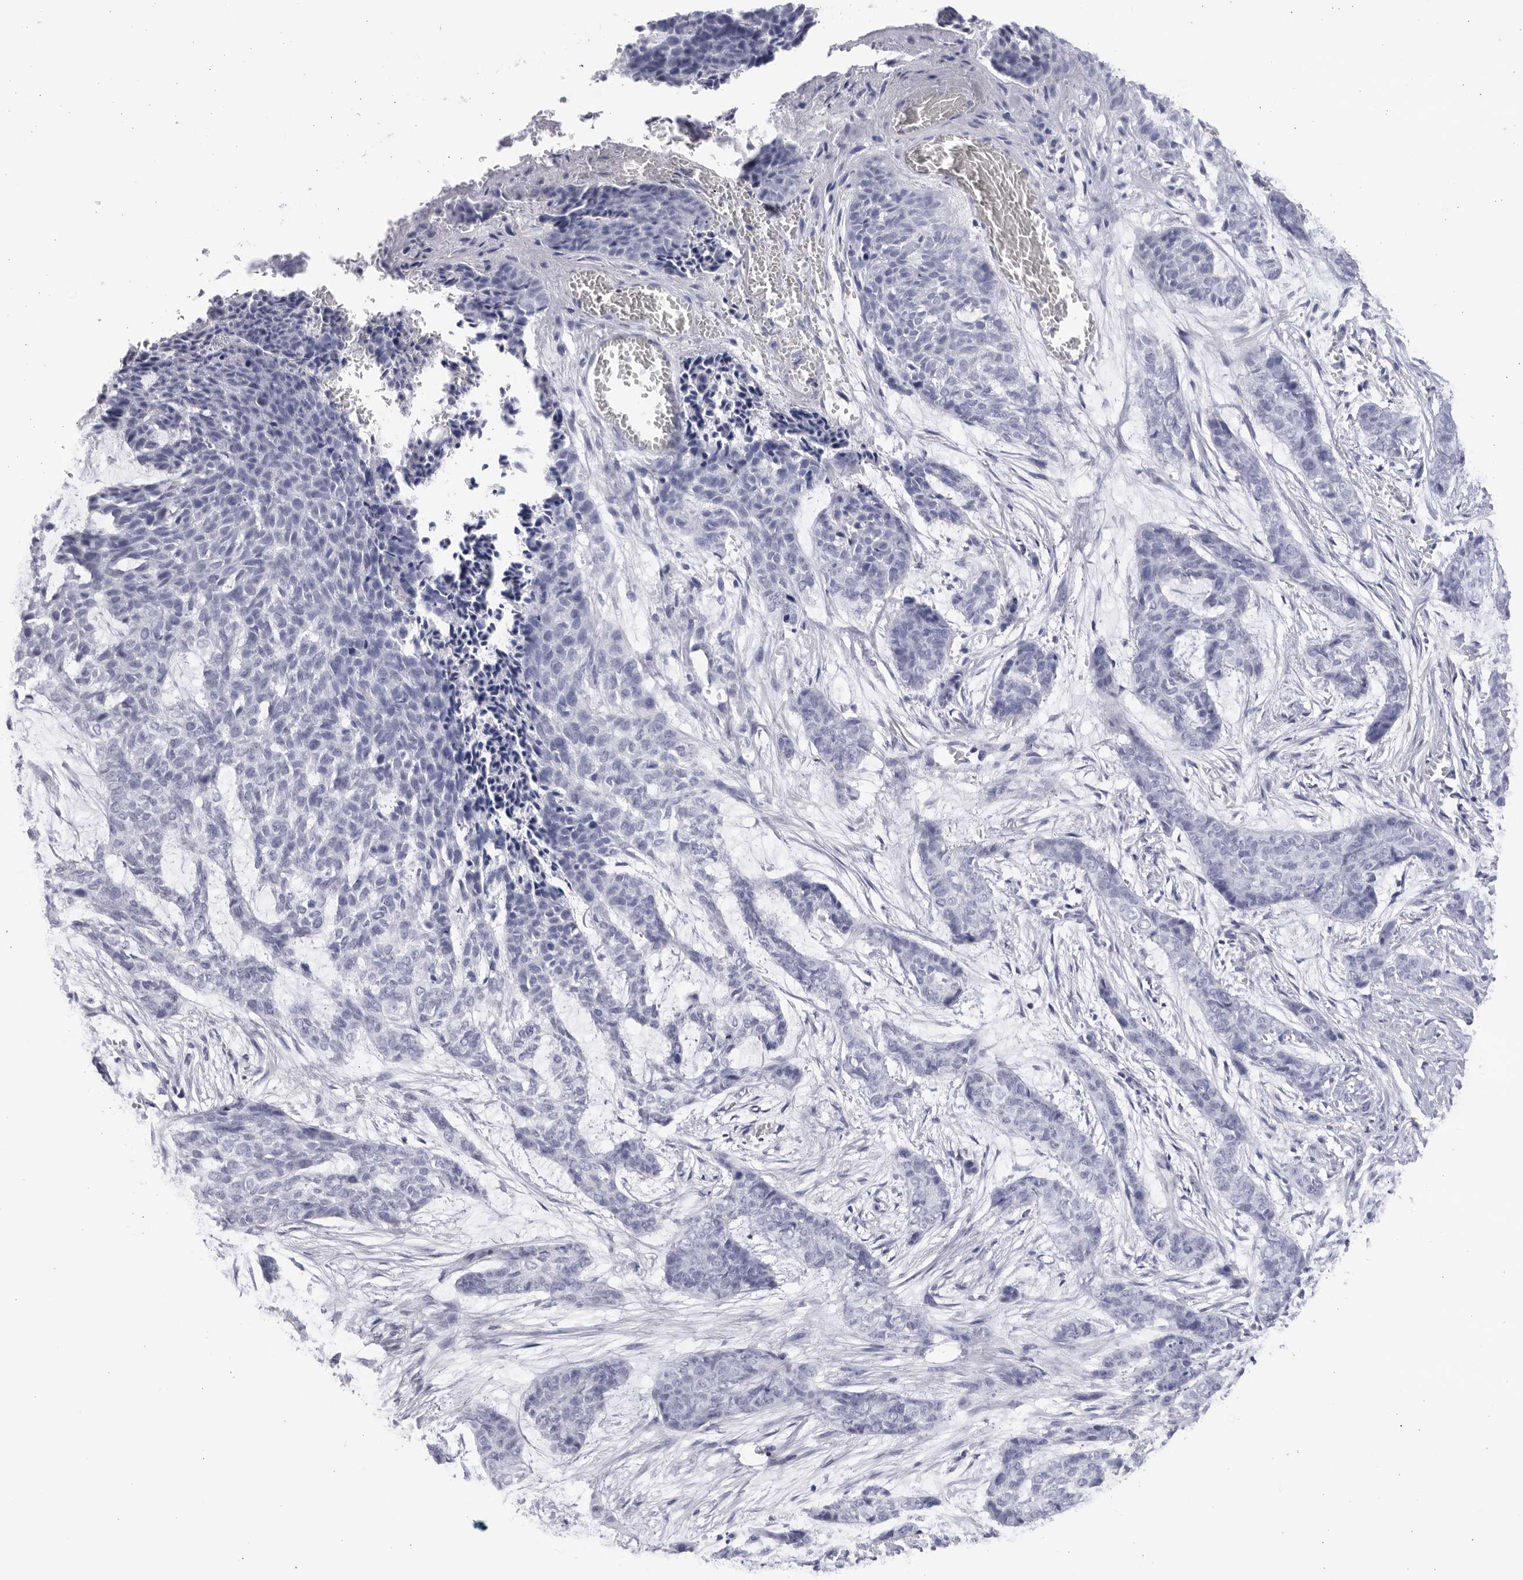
{"staining": {"intensity": "negative", "quantity": "none", "location": "none"}, "tissue": "skin cancer", "cell_type": "Tumor cells", "image_type": "cancer", "snomed": [{"axis": "morphology", "description": "Basal cell carcinoma"}, {"axis": "topography", "description": "Skin"}], "caption": "Tumor cells show no significant protein positivity in skin cancer.", "gene": "CCDC181", "patient": {"sex": "female", "age": 64}}